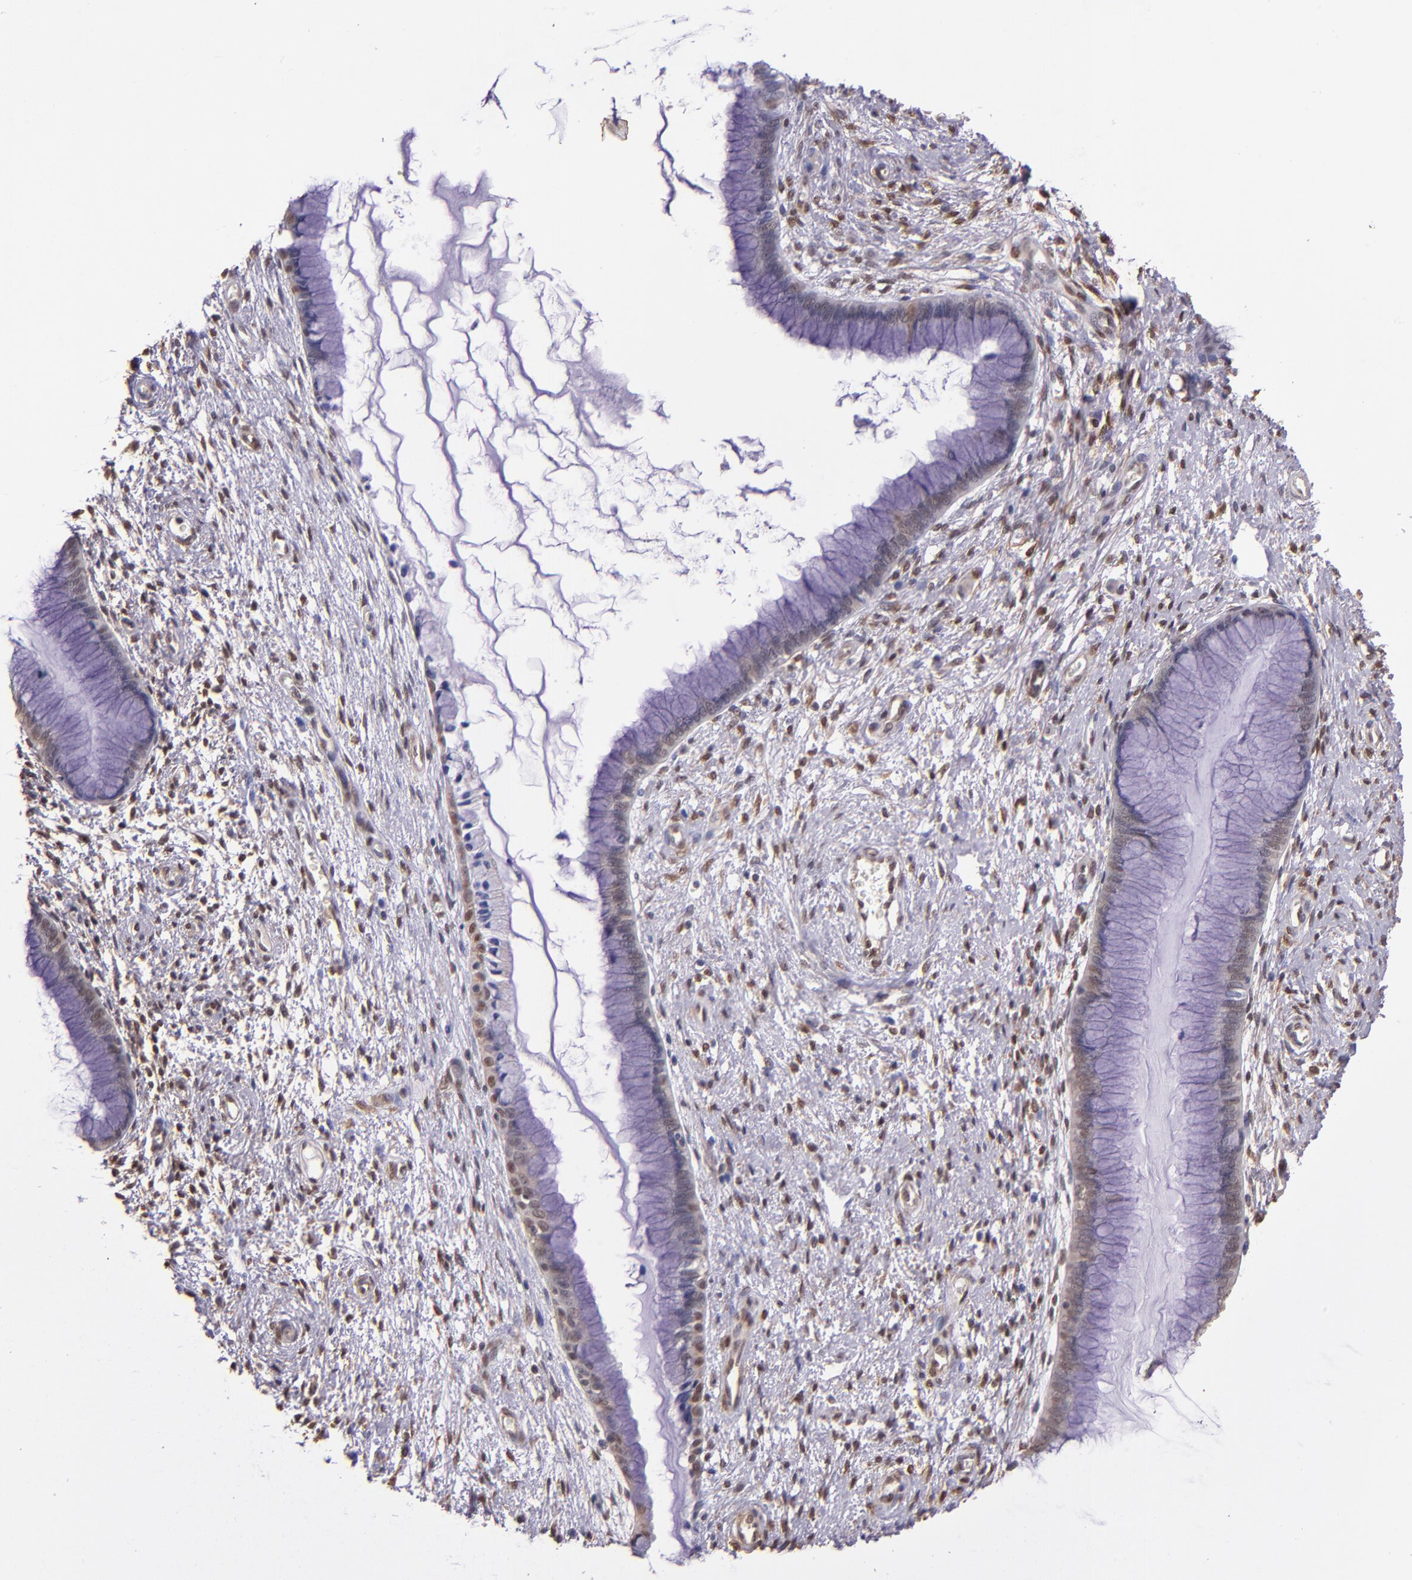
{"staining": {"intensity": "weak", "quantity": "25%-75%", "location": "cytoplasmic/membranous,nuclear"}, "tissue": "cervix", "cell_type": "Glandular cells", "image_type": "normal", "snomed": [{"axis": "morphology", "description": "Normal tissue, NOS"}, {"axis": "topography", "description": "Cervix"}], "caption": "There is low levels of weak cytoplasmic/membranous,nuclear expression in glandular cells of unremarkable cervix, as demonstrated by immunohistochemical staining (brown color).", "gene": "STAT6", "patient": {"sex": "female", "age": 55}}